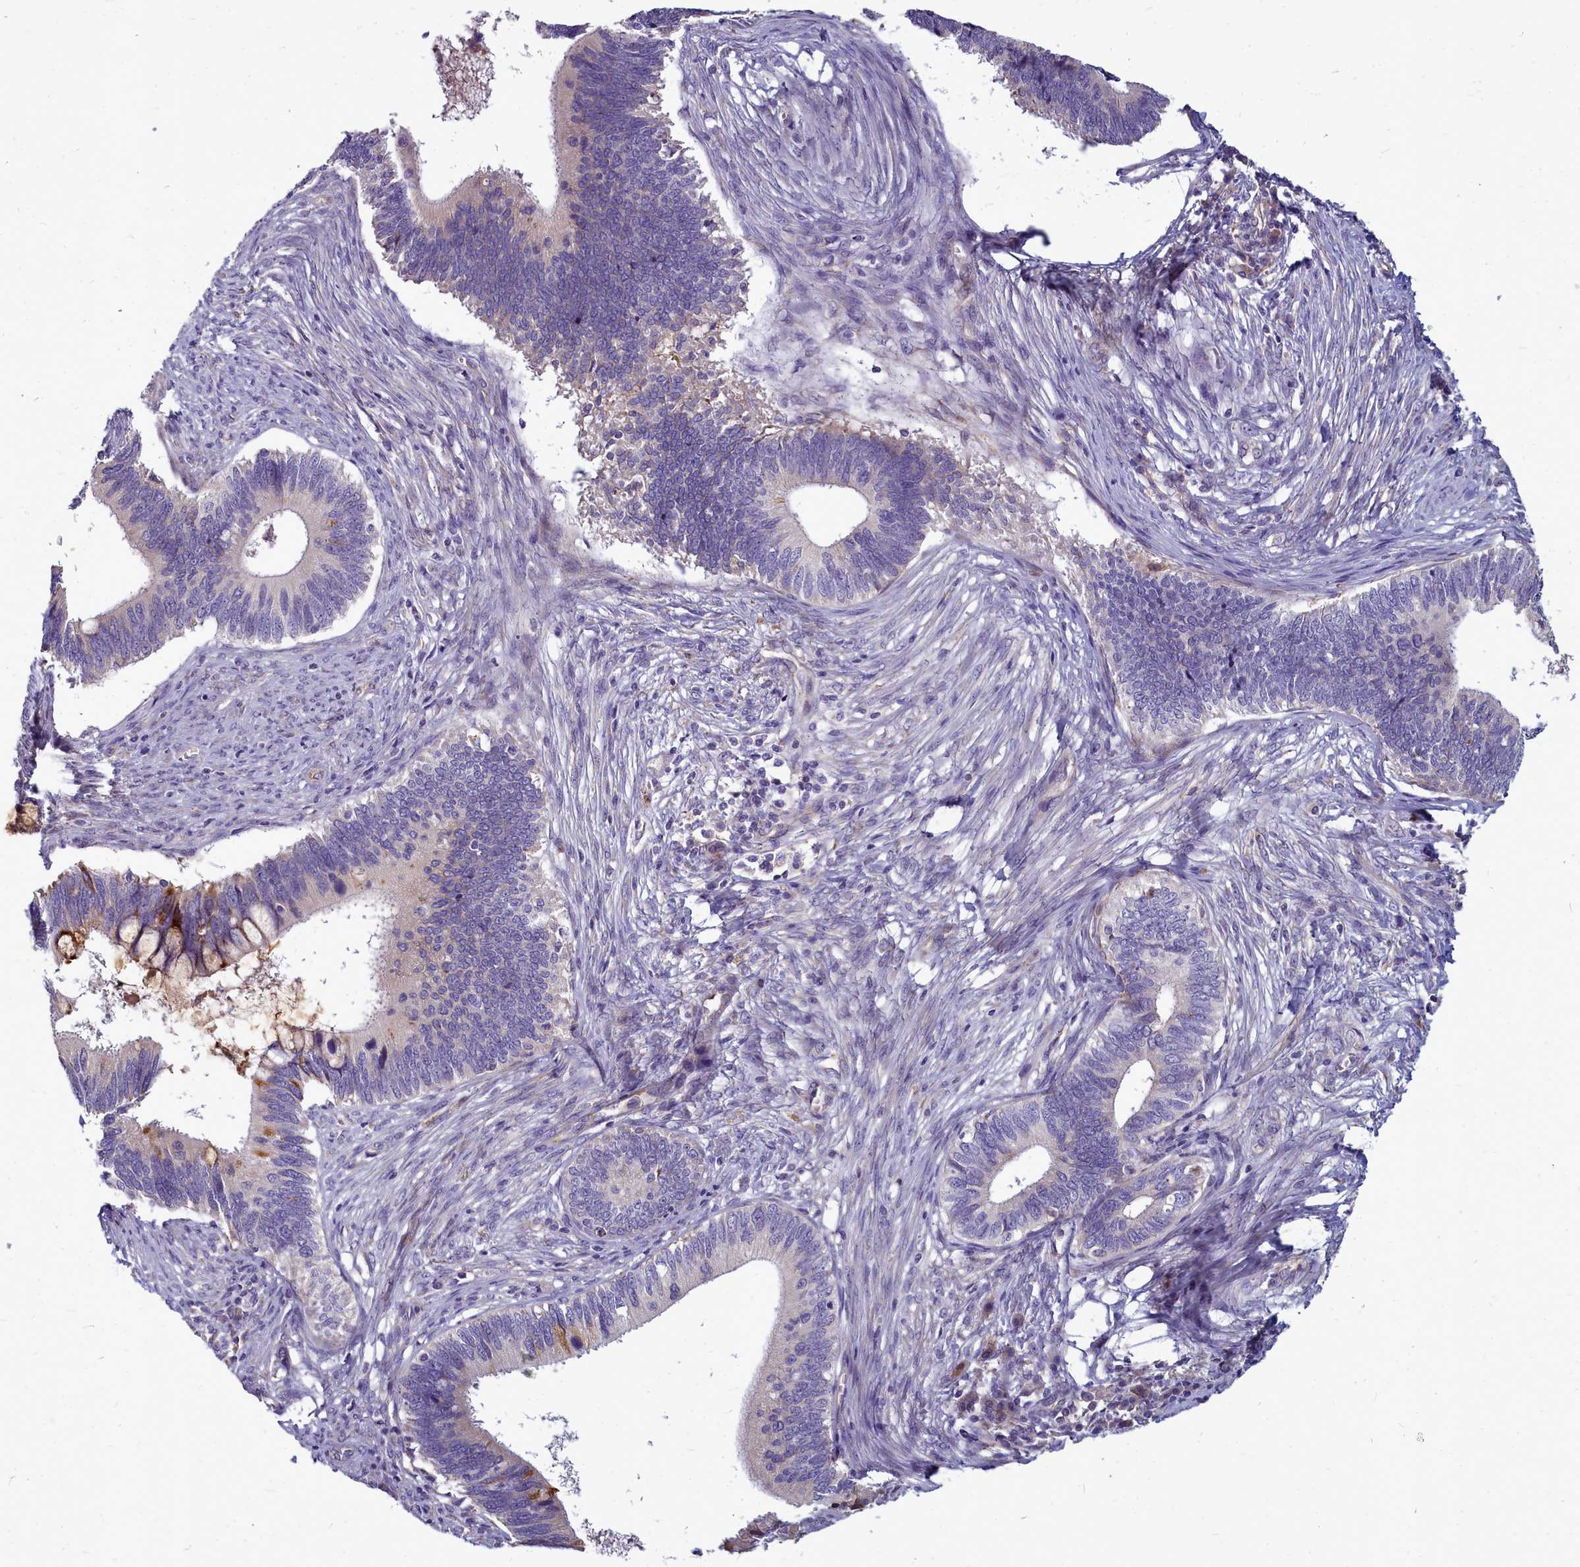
{"staining": {"intensity": "moderate", "quantity": "<25%", "location": "cytoplasmic/membranous"}, "tissue": "cervical cancer", "cell_type": "Tumor cells", "image_type": "cancer", "snomed": [{"axis": "morphology", "description": "Adenocarcinoma, NOS"}, {"axis": "topography", "description": "Cervix"}], "caption": "Tumor cells reveal low levels of moderate cytoplasmic/membranous positivity in approximately <25% of cells in cervical cancer (adenocarcinoma).", "gene": "SMPD4", "patient": {"sex": "female", "age": 42}}